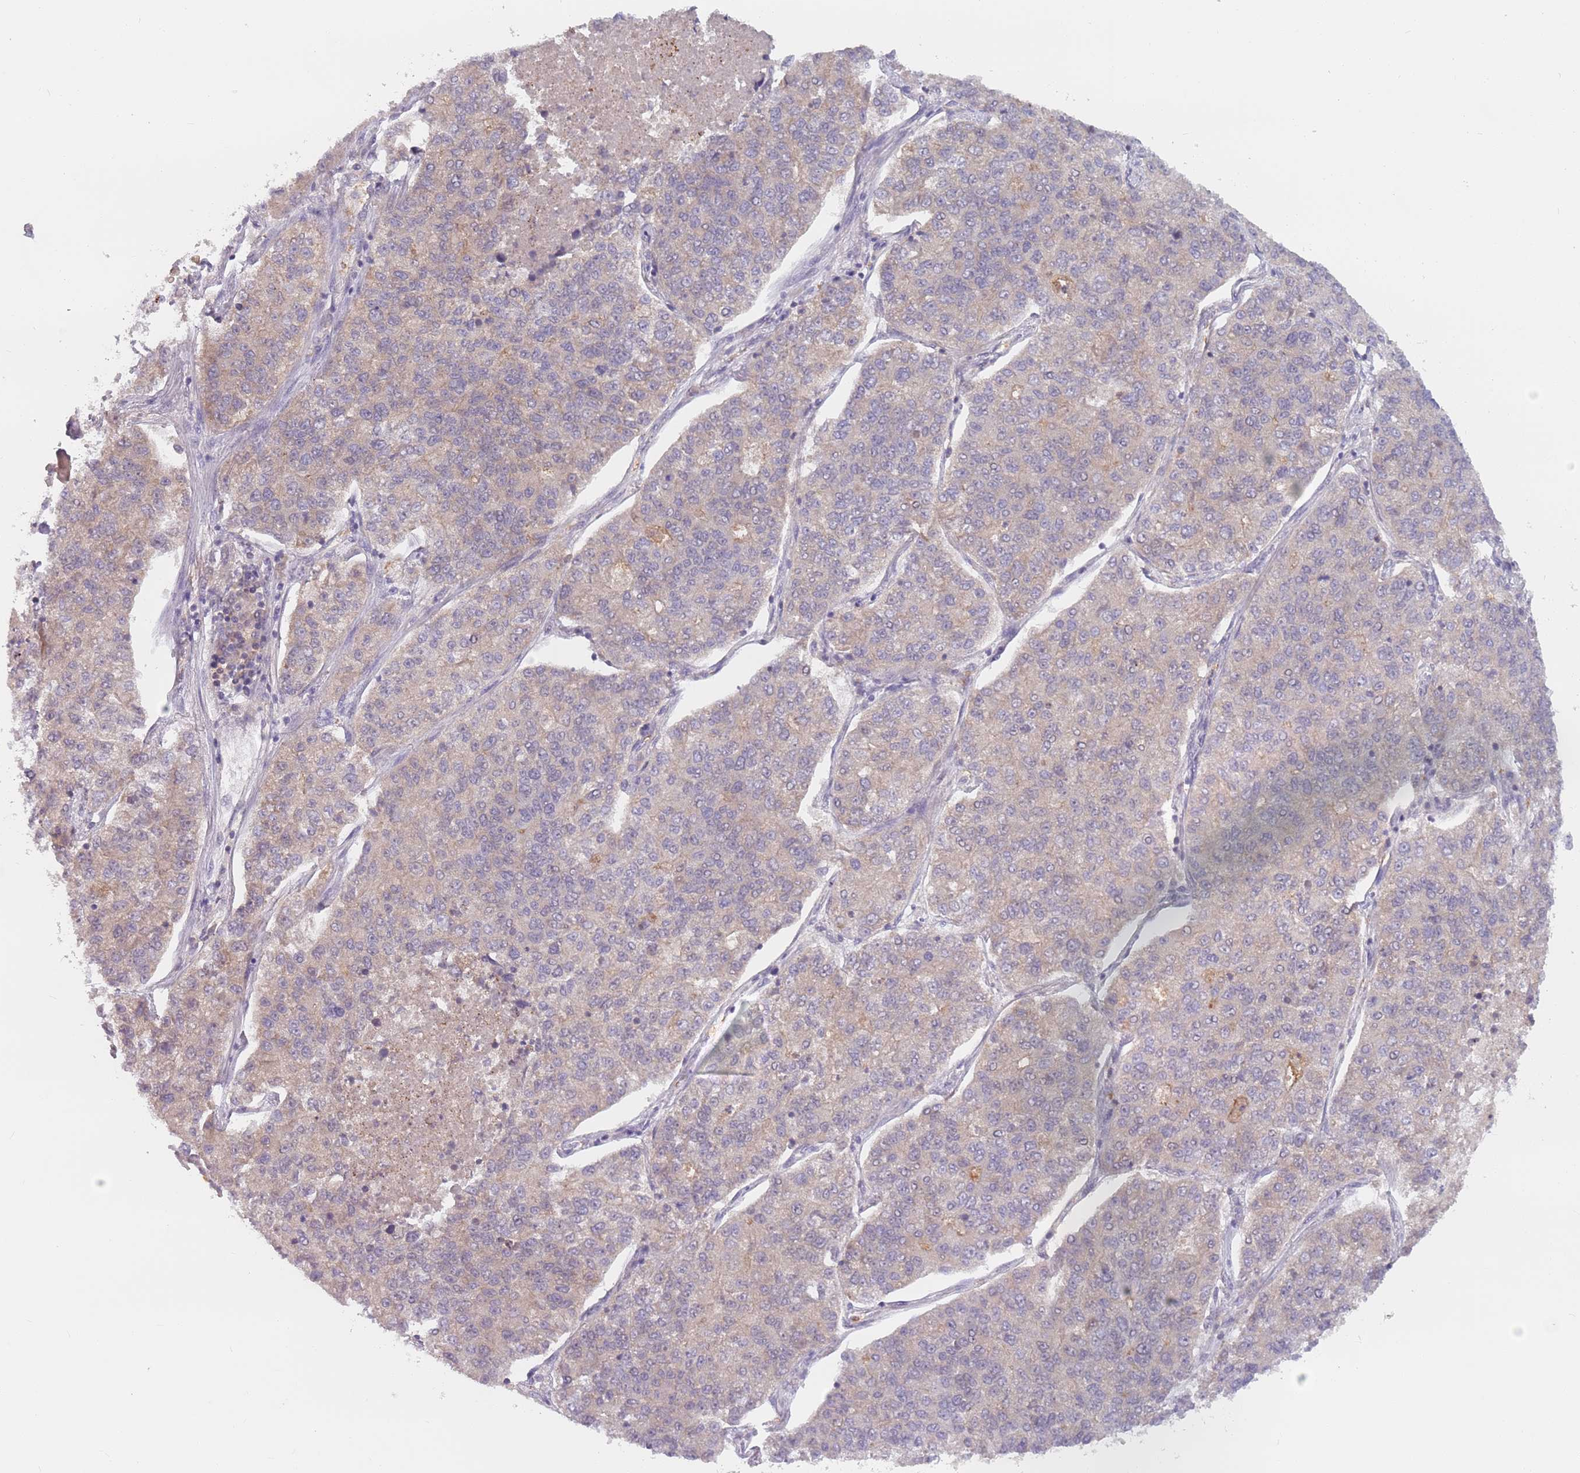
{"staining": {"intensity": "weak", "quantity": "25%-75%", "location": "cytoplasmic/membranous"}, "tissue": "lung cancer", "cell_type": "Tumor cells", "image_type": "cancer", "snomed": [{"axis": "morphology", "description": "Adenocarcinoma, NOS"}, {"axis": "topography", "description": "Lung"}], "caption": "IHC micrograph of neoplastic tissue: lung cancer stained using IHC demonstrates low levels of weak protein expression localized specifically in the cytoplasmic/membranous of tumor cells, appearing as a cytoplasmic/membranous brown color.", "gene": "ASB13", "patient": {"sex": "male", "age": 49}}